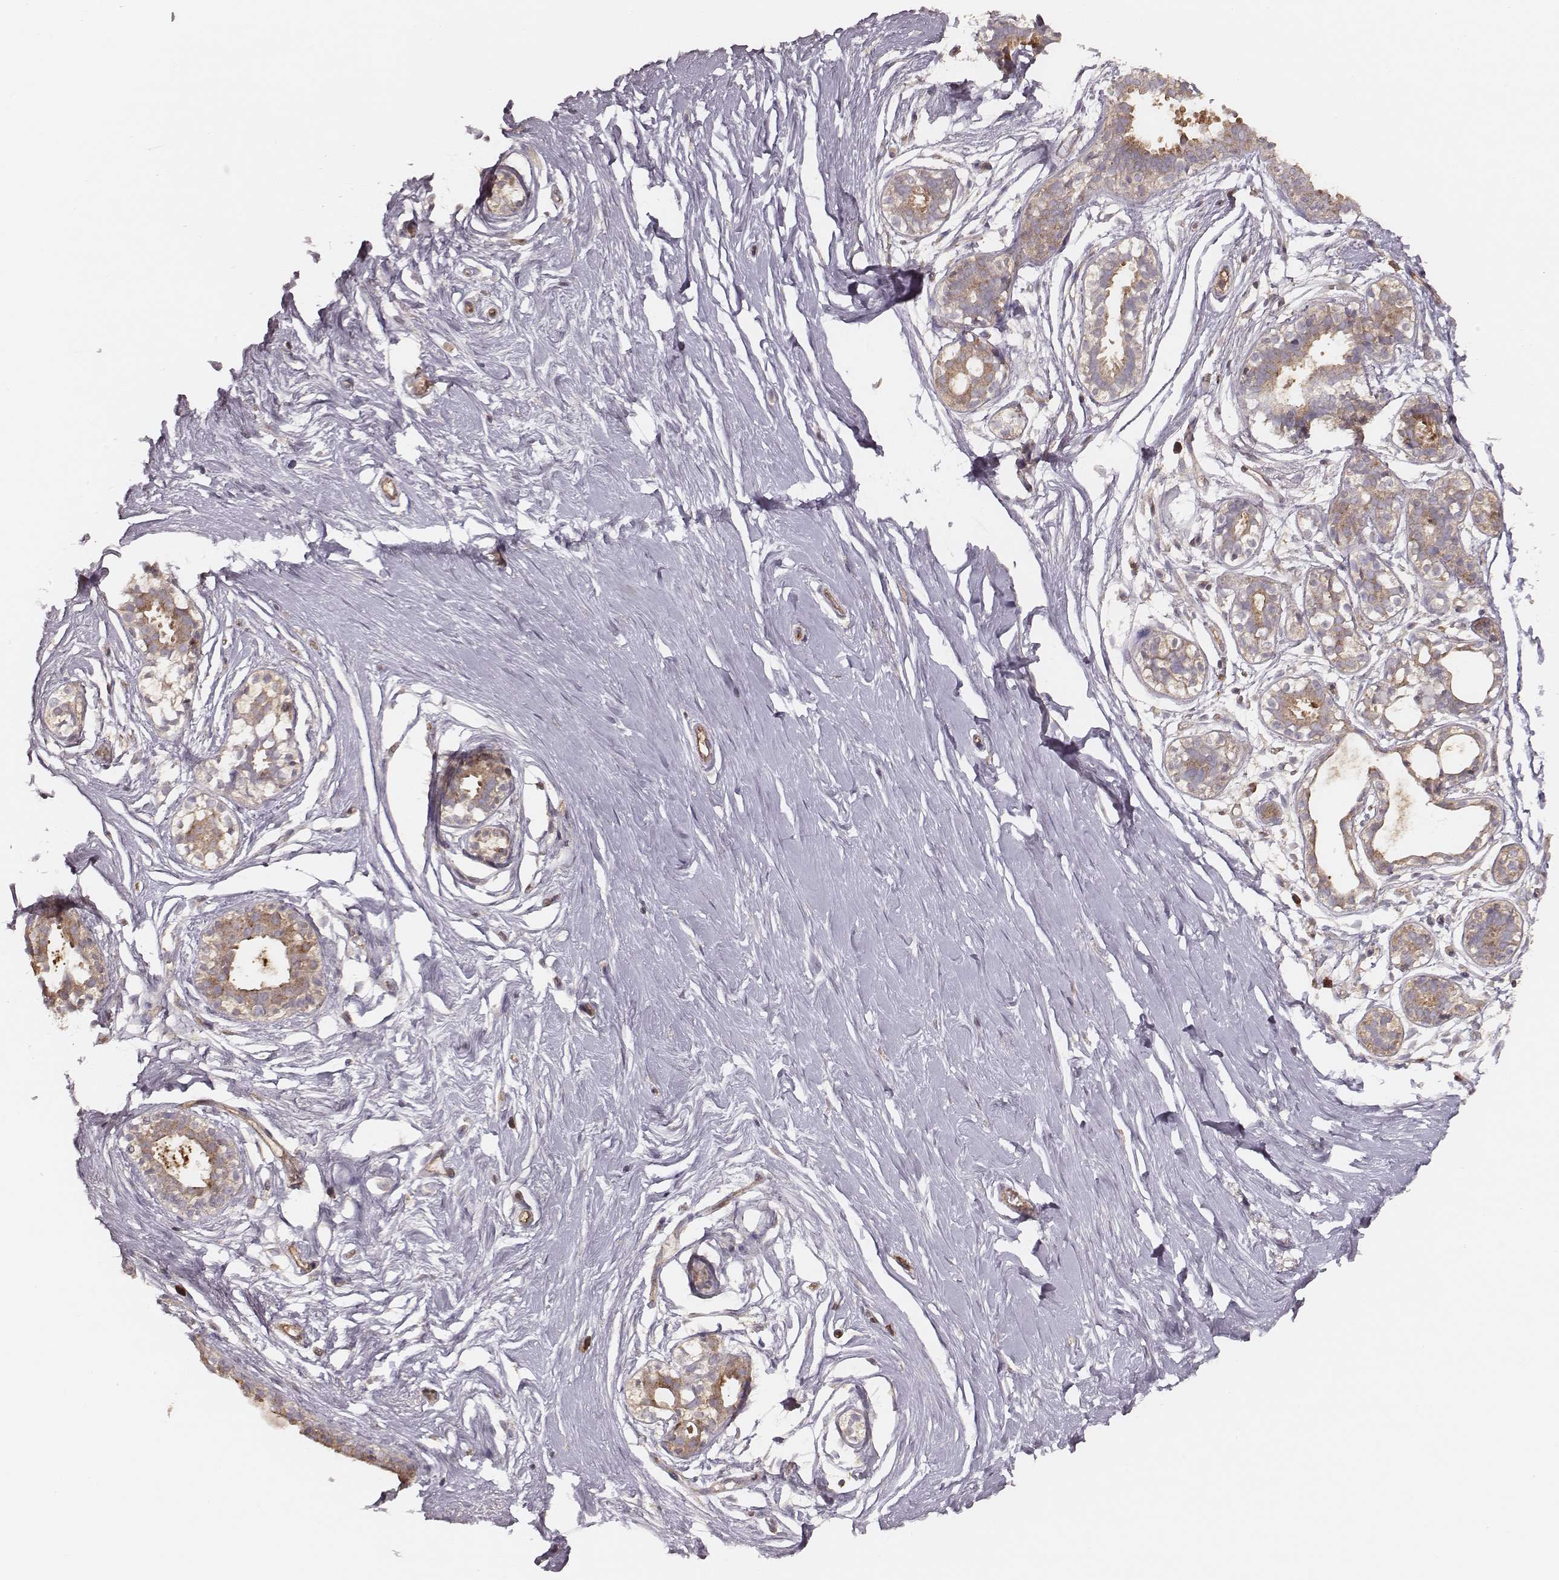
{"staining": {"intensity": "moderate", "quantity": ">75%", "location": "cytoplasmic/membranous"}, "tissue": "breast", "cell_type": "Adipocytes", "image_type": "normal", "snomed": [{"axis": "morphology", "description": "Normal tissue, NOS"}, {"axis": "topography", "description": "Breast"}], "caption": "Adipocytes display medium levels of moderate cytoplasmic/membranous positivity in approximately >75% of cells in normal breast. (Stains: DAB in brown, nuclei in blue, Microscopy: brightfield microscopy at high magnification).", "gene": "CARS1", "patient": {"sex": "female", "age": 49}}